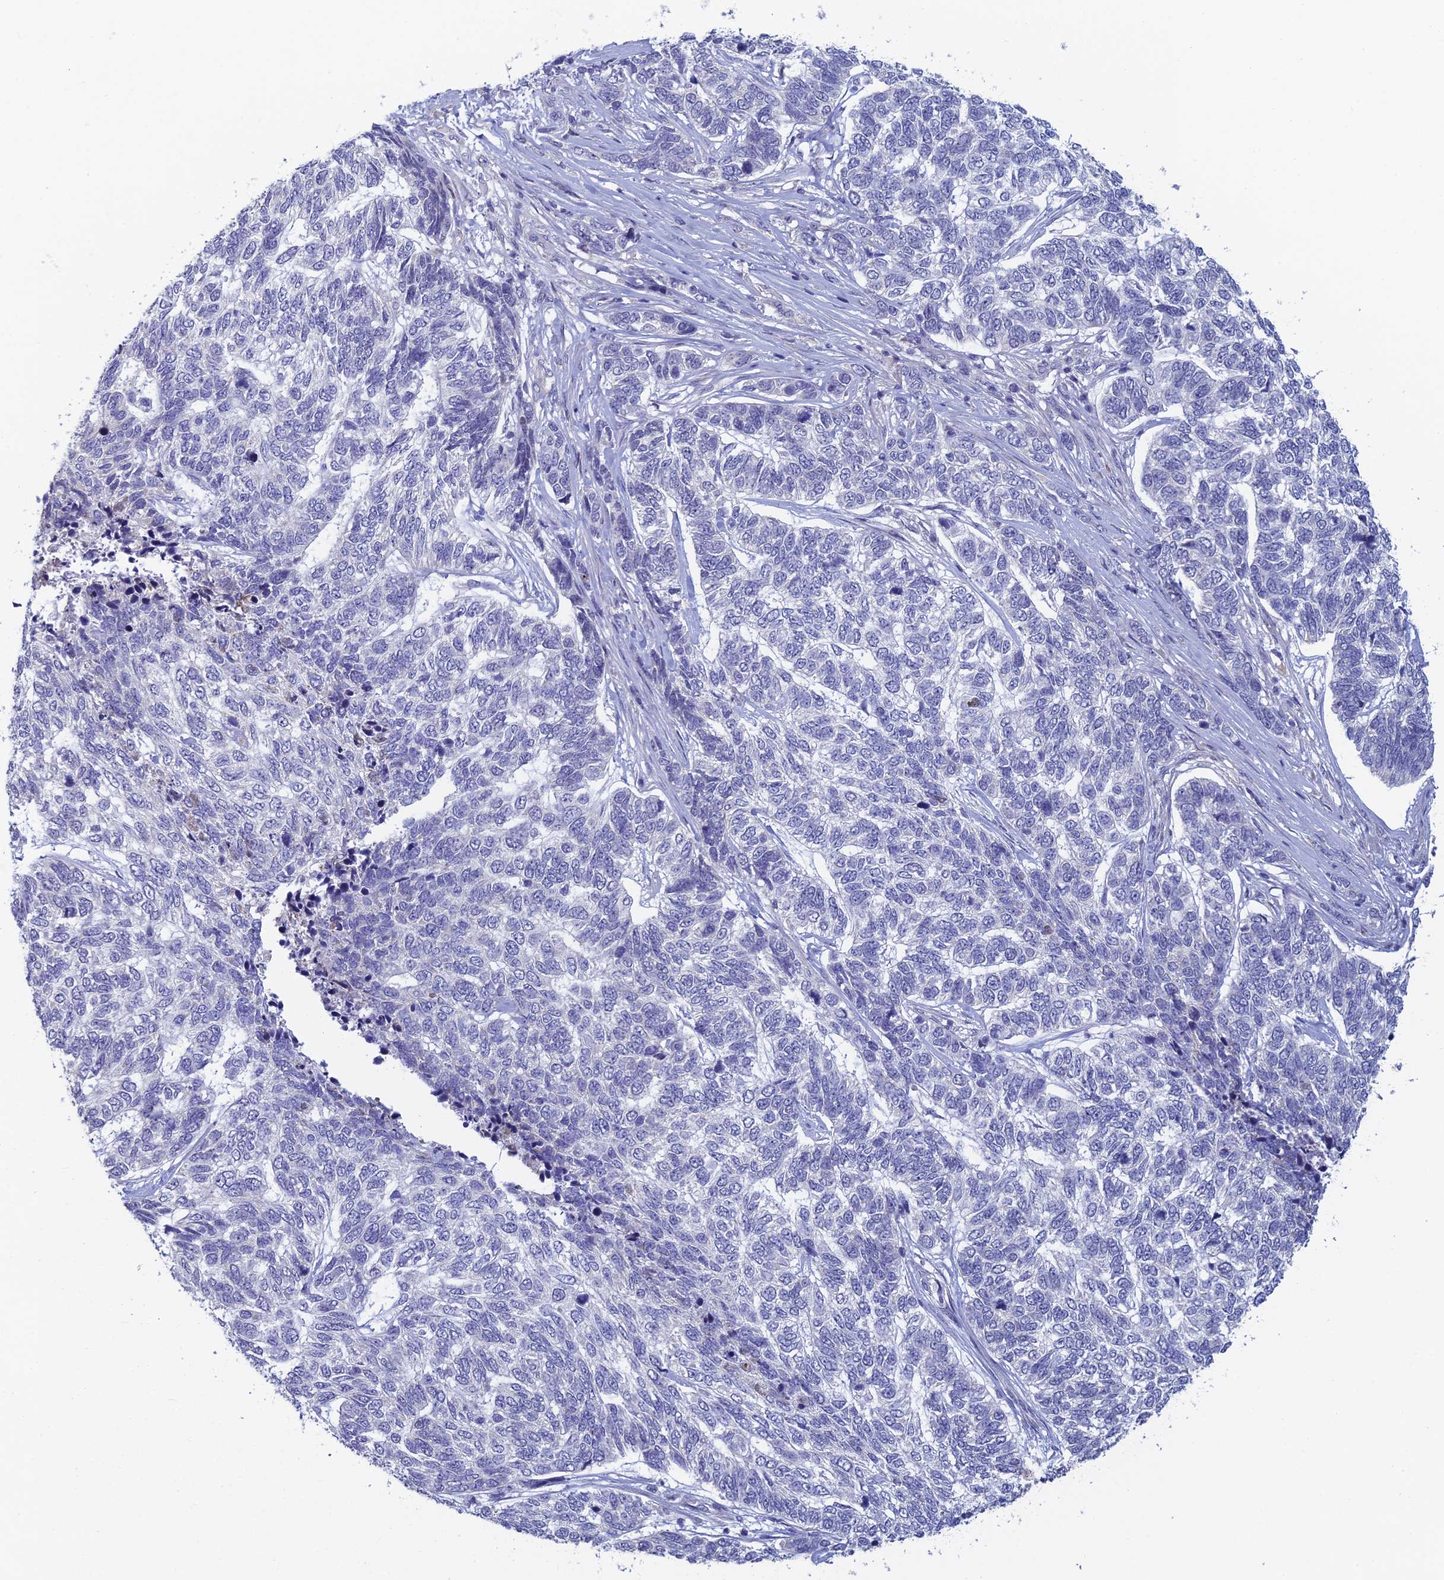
{"staining": {"intensity": "negative", "quantity": "none", "location": "none"}, "tissue": "skin cancer", "cell_type": "Tumor cells", "image_type": "cancer", "snomed": [{"axis": "morphology", "description": "Basal cell carcinoma"}, {"axis": "topography", "description": "Skin"}], "caption": "Immunohistochemistry micrograph of neoplastic tissue: basal cell carcinoma (skin) stained with DAB demonstrates no significant protein staining in tumor cells.", "gene": "GIPC1", "patient": {"sex": "female", "age": 65}}